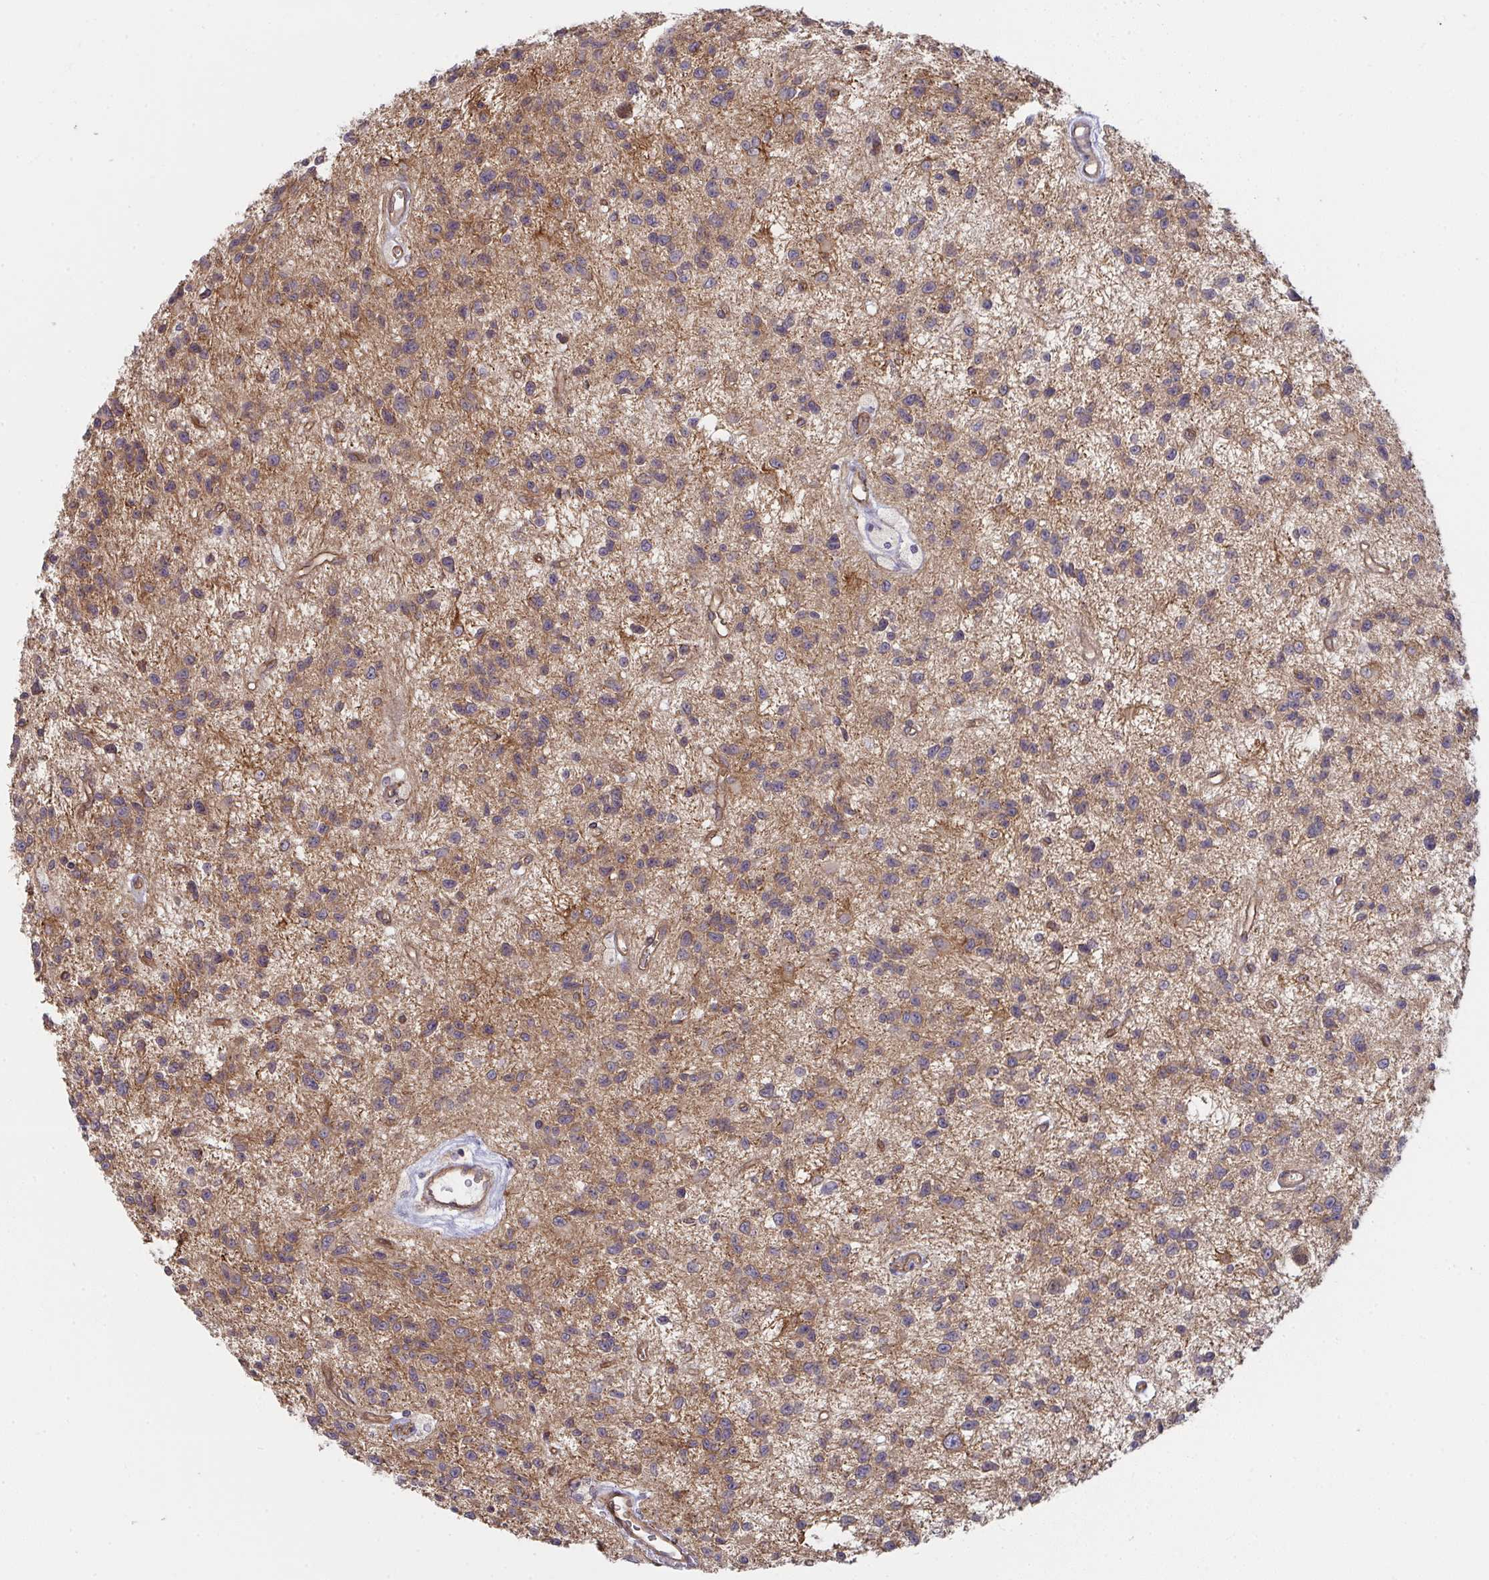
{"staining": {"intensity": "weak", "quantity": "25%-75%", "location": "cytoplasmic/membranous"}, "tissue": "glioma", "cell_type": "Tumor cells", "image_type": "cancer", "snomed": [{"axis": "morphology", "description": "Glioma, malignant, Low grade"}, {"axis": "topography", "description": "Brain"}], "caption": "Immunohistochemistry (IHC) (DAB (3,3'-diaminobenzidine)) staining of malignant low-grade glioma shows weak cytoplasmic/membranous protein staining in approximately 25%-75% of tumor cells.", "gene": "CASP9", "patient": {"sex": "male", "age": 43}}